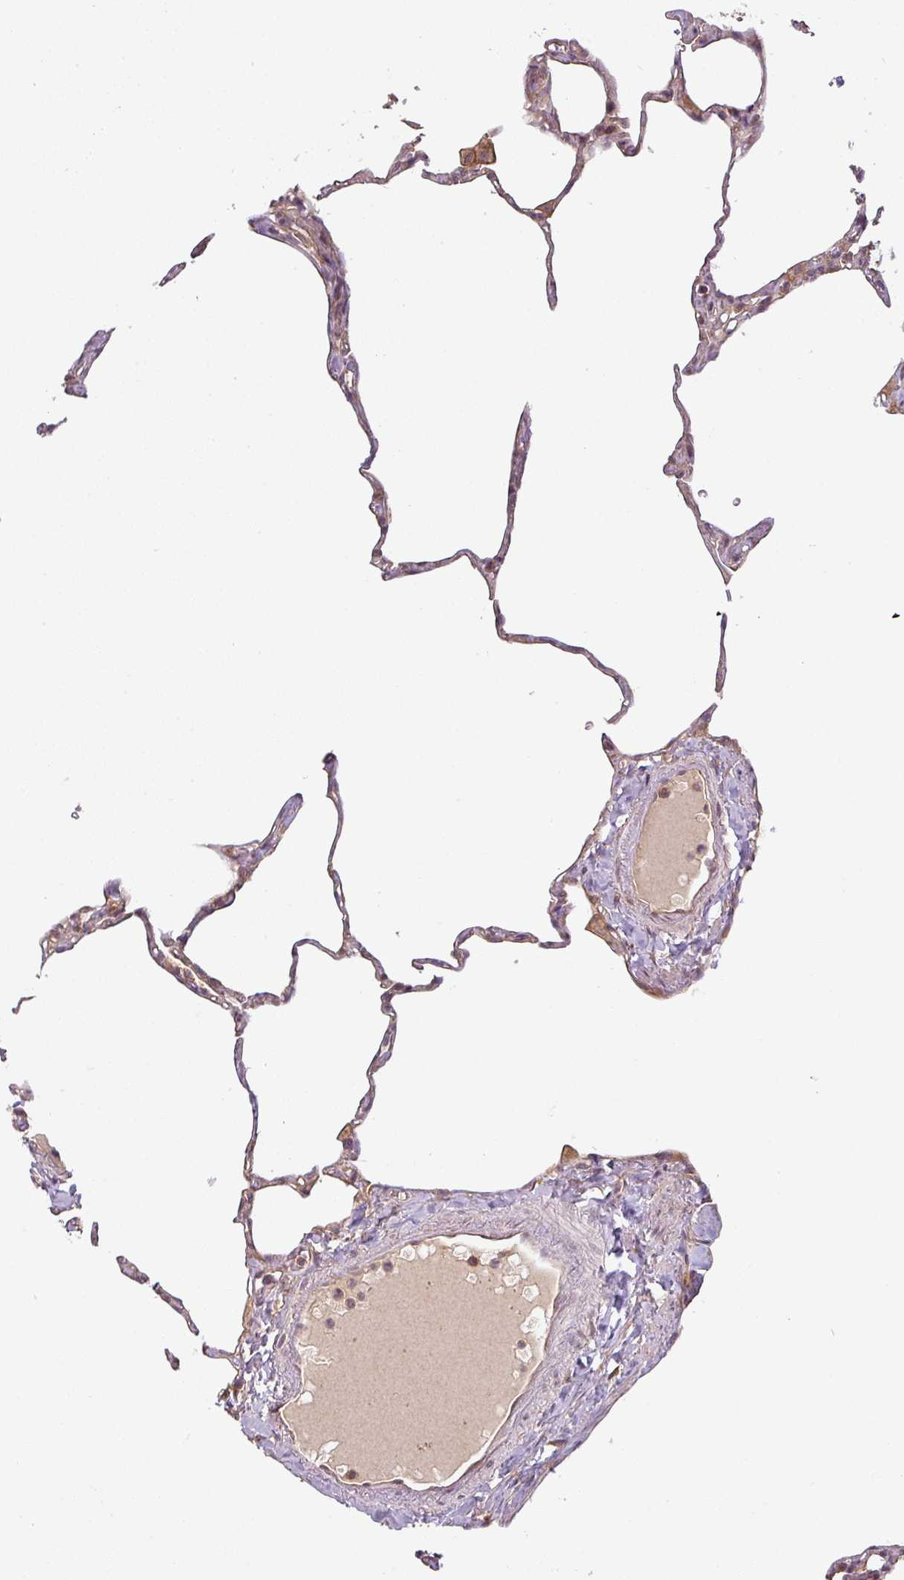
{"staining": {"intensity": "moderate", "quantity": "25%-75%", "location": "cytoplasmic/membranous"}, "tissue": "lung", "cell_type": "Alveolar cells", "image_type": "normal", "snomed": [{"axis": "morphology", "description": "Normal tissue, NOS"}, {"axis": "topography", "description": "Lung"}], "caption": "Immunohistochemical staining of benign lung demonstrates 25%-75% levels of moderate cytoplasmic/membranous protein staining in about 25%-75% of alveolar cells.", "gene": "RNF31", "patient": {"sex": "male", "age": 65}}